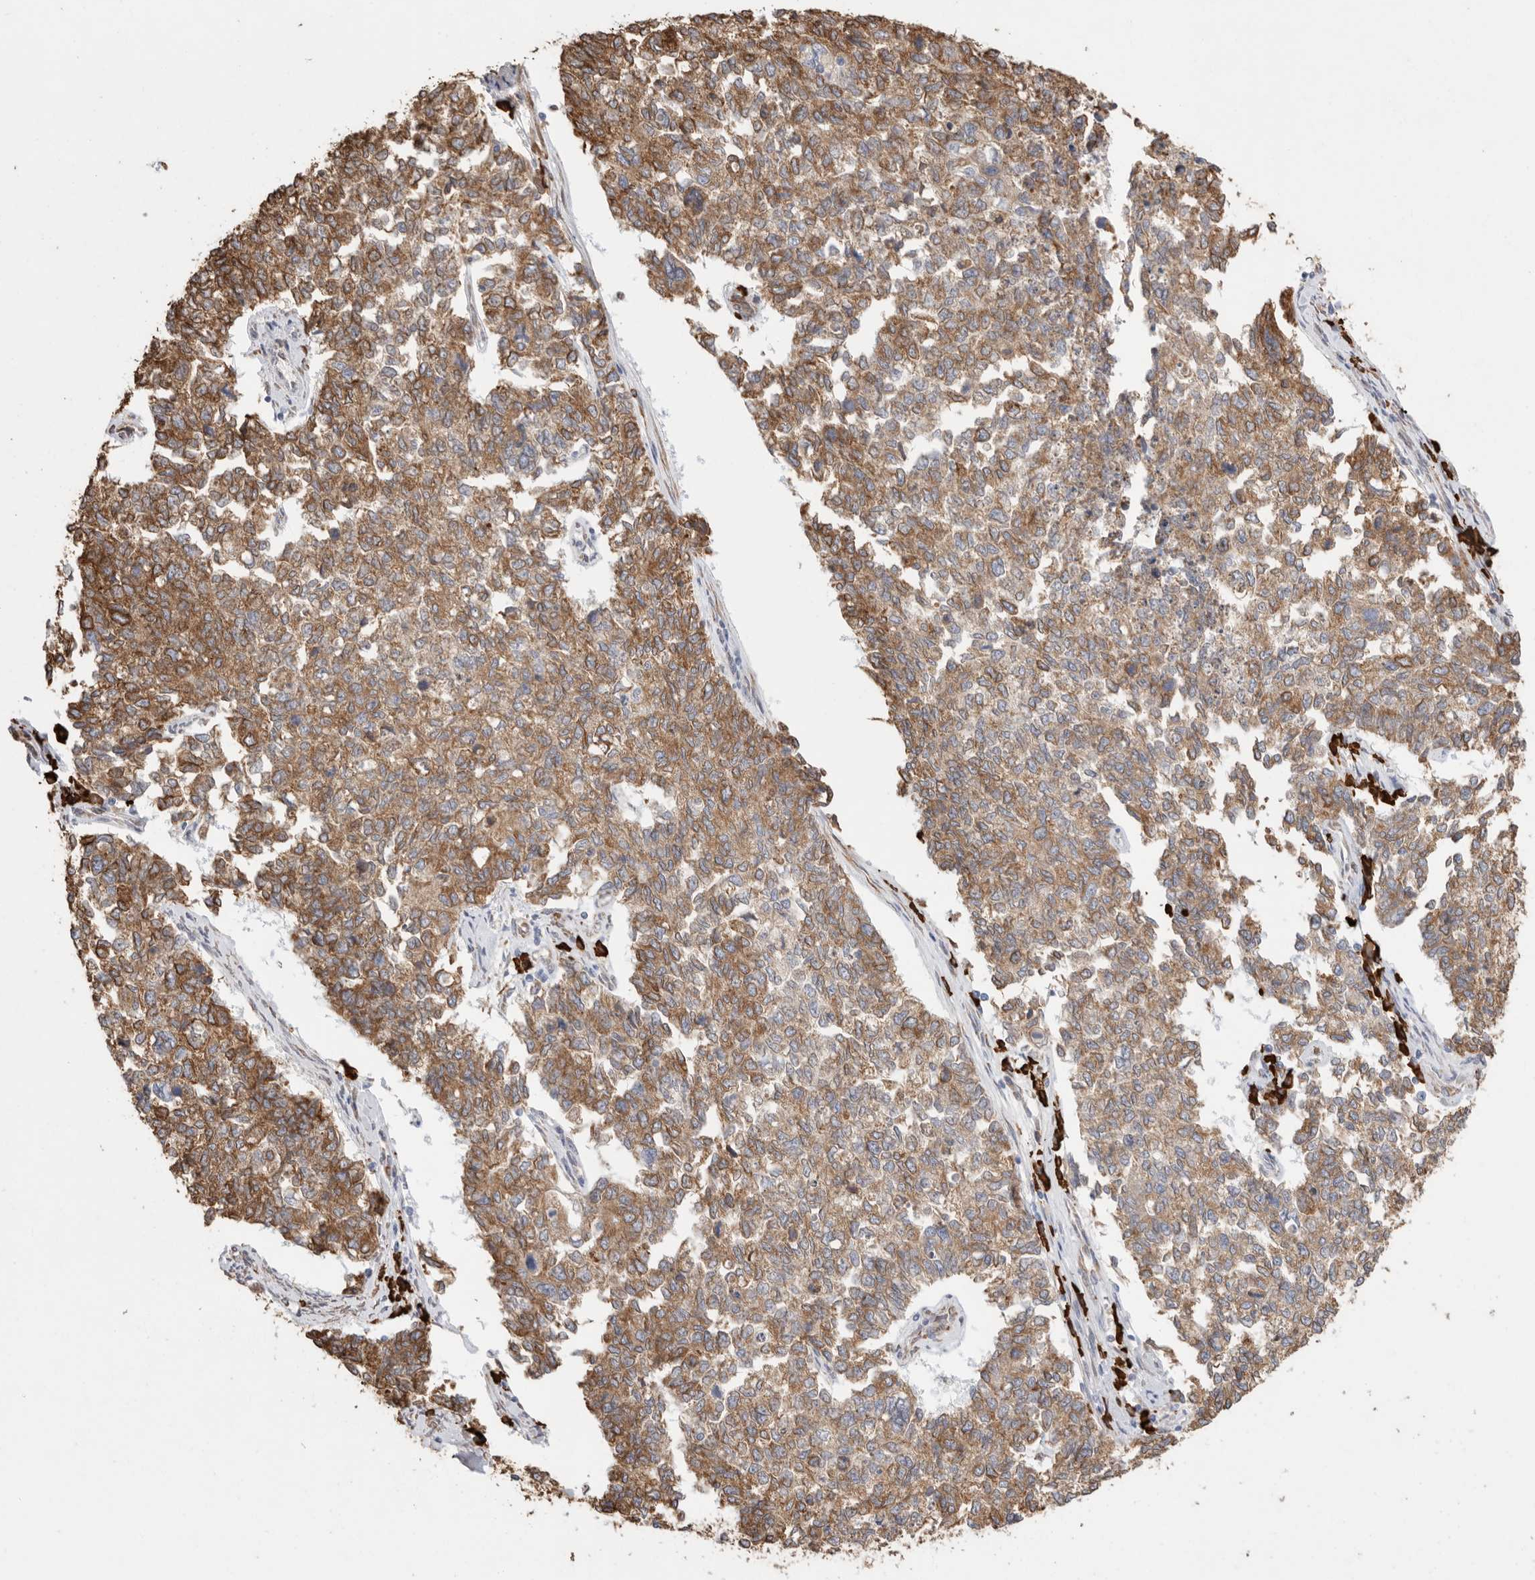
{"staining": {"intensity": "moderate", "quantity": ">75%", "location": "cytoplasmic/membranous"}, "tissue": "cervical cancer", "cell_type": "Tumor cells", "image_type": "cancer", "snomed": [{"axis": "morphology", "description": "Squamous cell carcinoma, NOS"}, {"axis": "topography", "description": "Cervix"}], "caption": "This is a micrograph of immunohistochemistry (IHC) staining of cervical squamous cell carcinoma, which shows moderate staining in the cytoplasmic/membranous of tumor cells.", "gene": "BLOC1S5", "patient": {"sex": "female", "age": 63}}